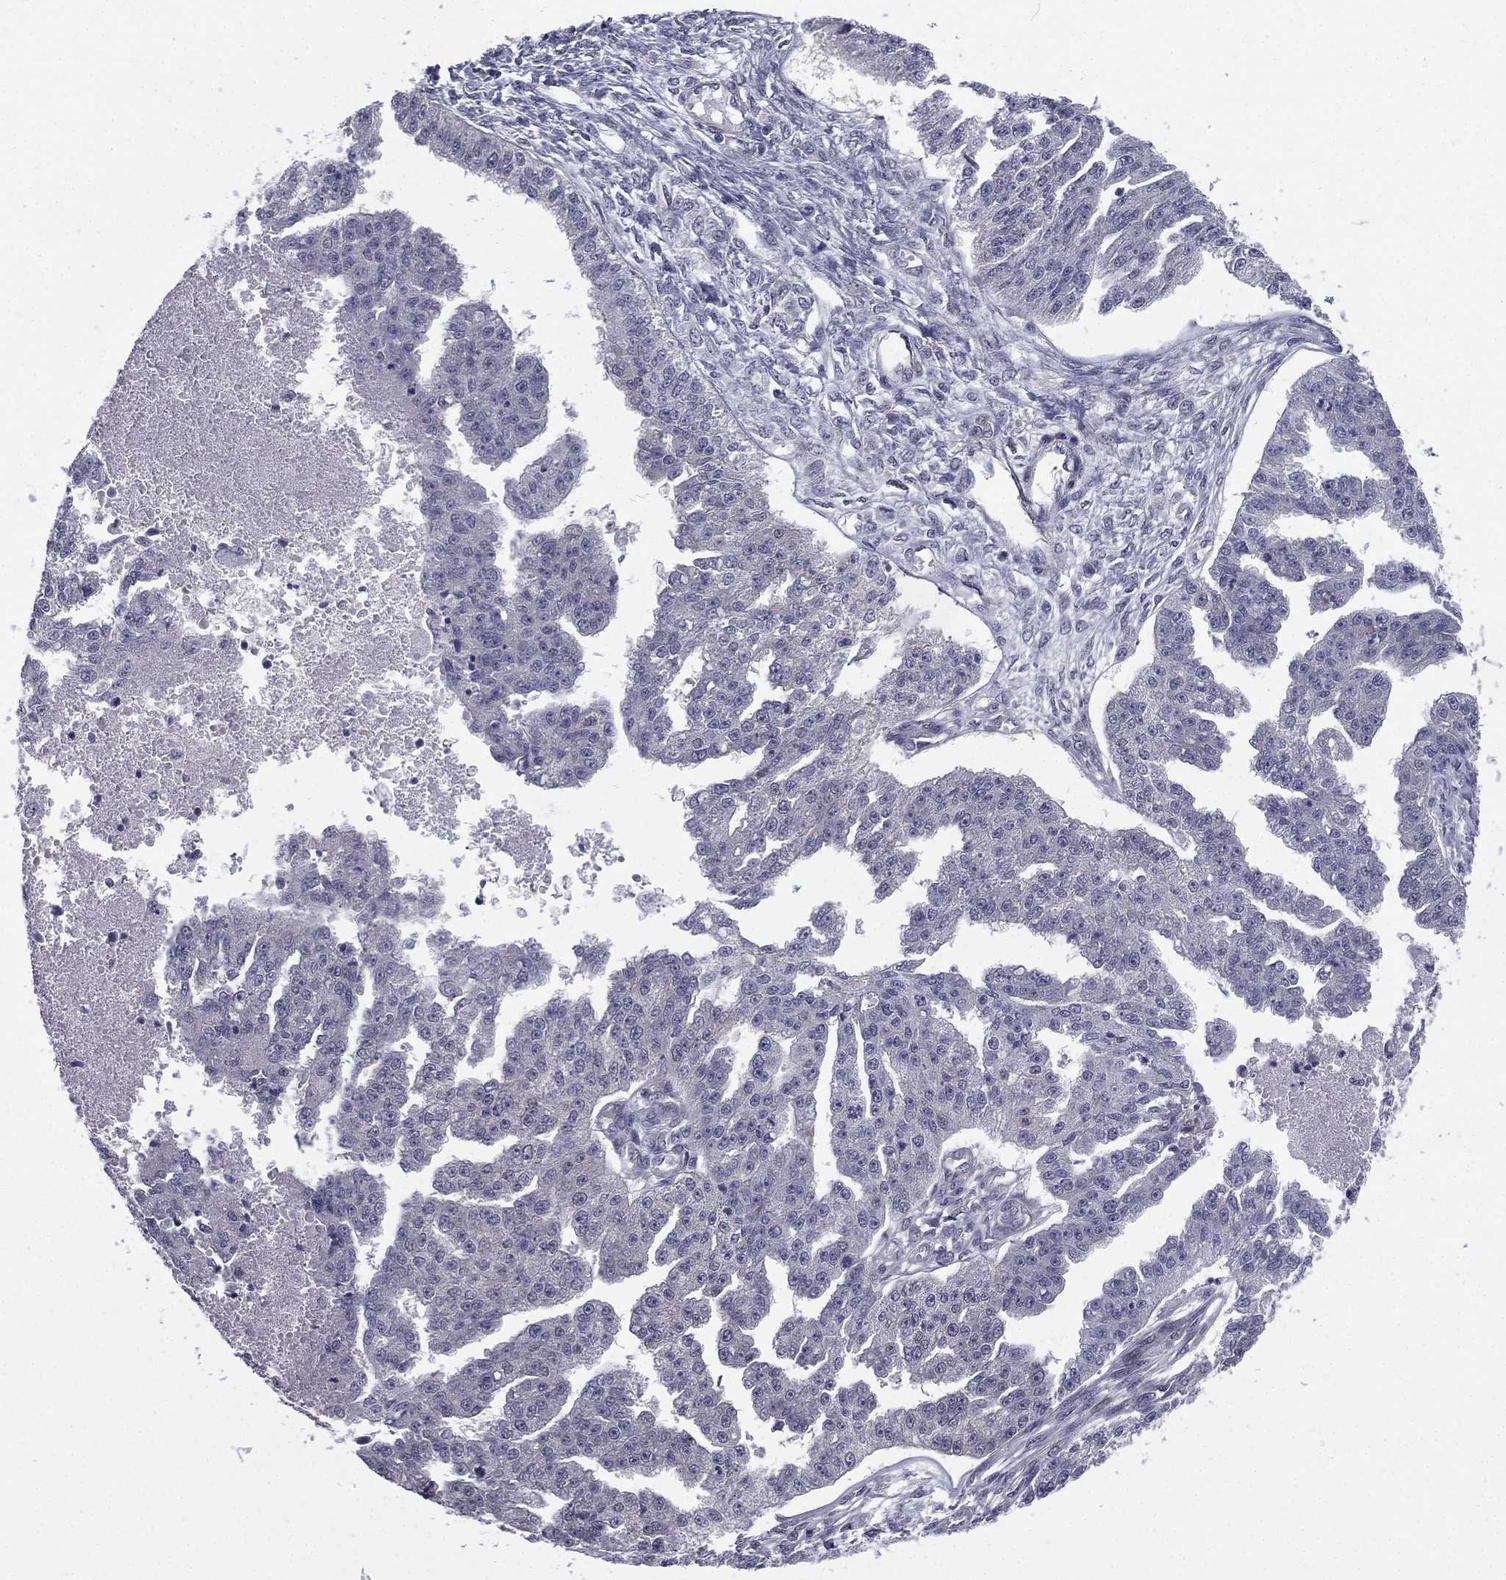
{"staining": {"intensity": "negative", "quantity": "none", "location": "none"}, "tissue": "ovarian cancer", "cell_type": "Tumor cells", "image_type": "cancer", "snomed": [{"axis": "morphology", "description": "Cystadenocarcinoma, serous, NOS"}, {"axis": "topography", "description": "Ovary"}], "caption": "Tumor cells show no significant staining in ovarian cancer (serous cystadenocarcinoma). Brightfield microscopy of immunohistochemistry (IHC) stained with DAB (3,3'-diaminobenzidine) (brown) and hematoxylin (blue), captured at high magnification.", "gene": "ACTRT2", "patient": {"sex": "female", "age": 58}}